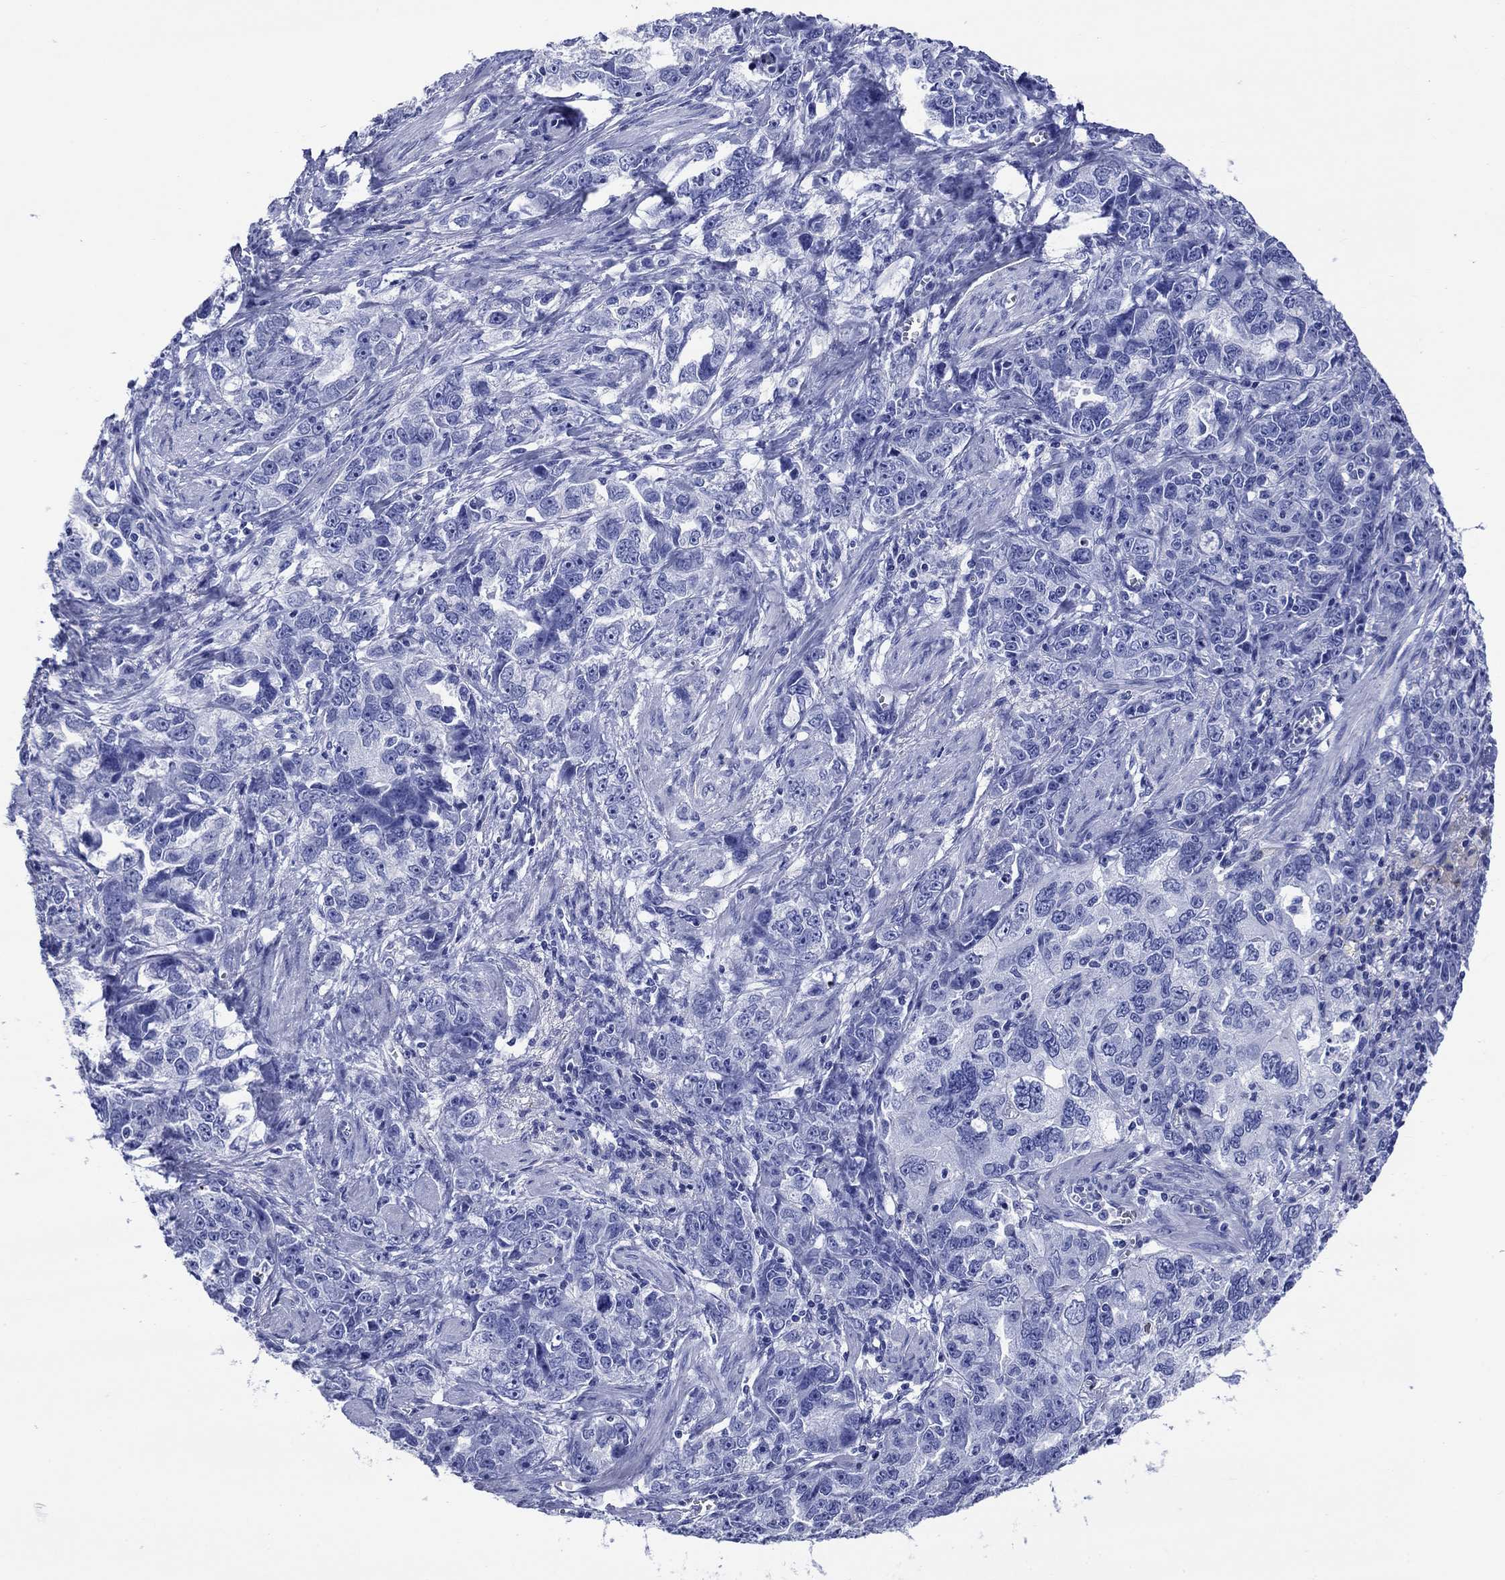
{"staining": {"intensity": "negative", "quantity": "none", "location": "none"}, "tissue": "ovarian cancer", "cell_type": "Tumor cells", "image_type": "cancer", "snomed": [{"axis": "morphology", "description": "Cystadenocarcinoma, serous, NOS"}, {"axis": "topography", "description": "Ovary"}], "caption": "A photomicrograph of ovarian cancer stained for a protein reveals no brown staining in tumor cells. (DAB (3,3'-diaminobenzidine) immunohistochemistry (IHC) visualized using brightfield microscopy, high magnification).", "gene": "SLC1A2", "patient": {"sex": "female", "age": 51}}